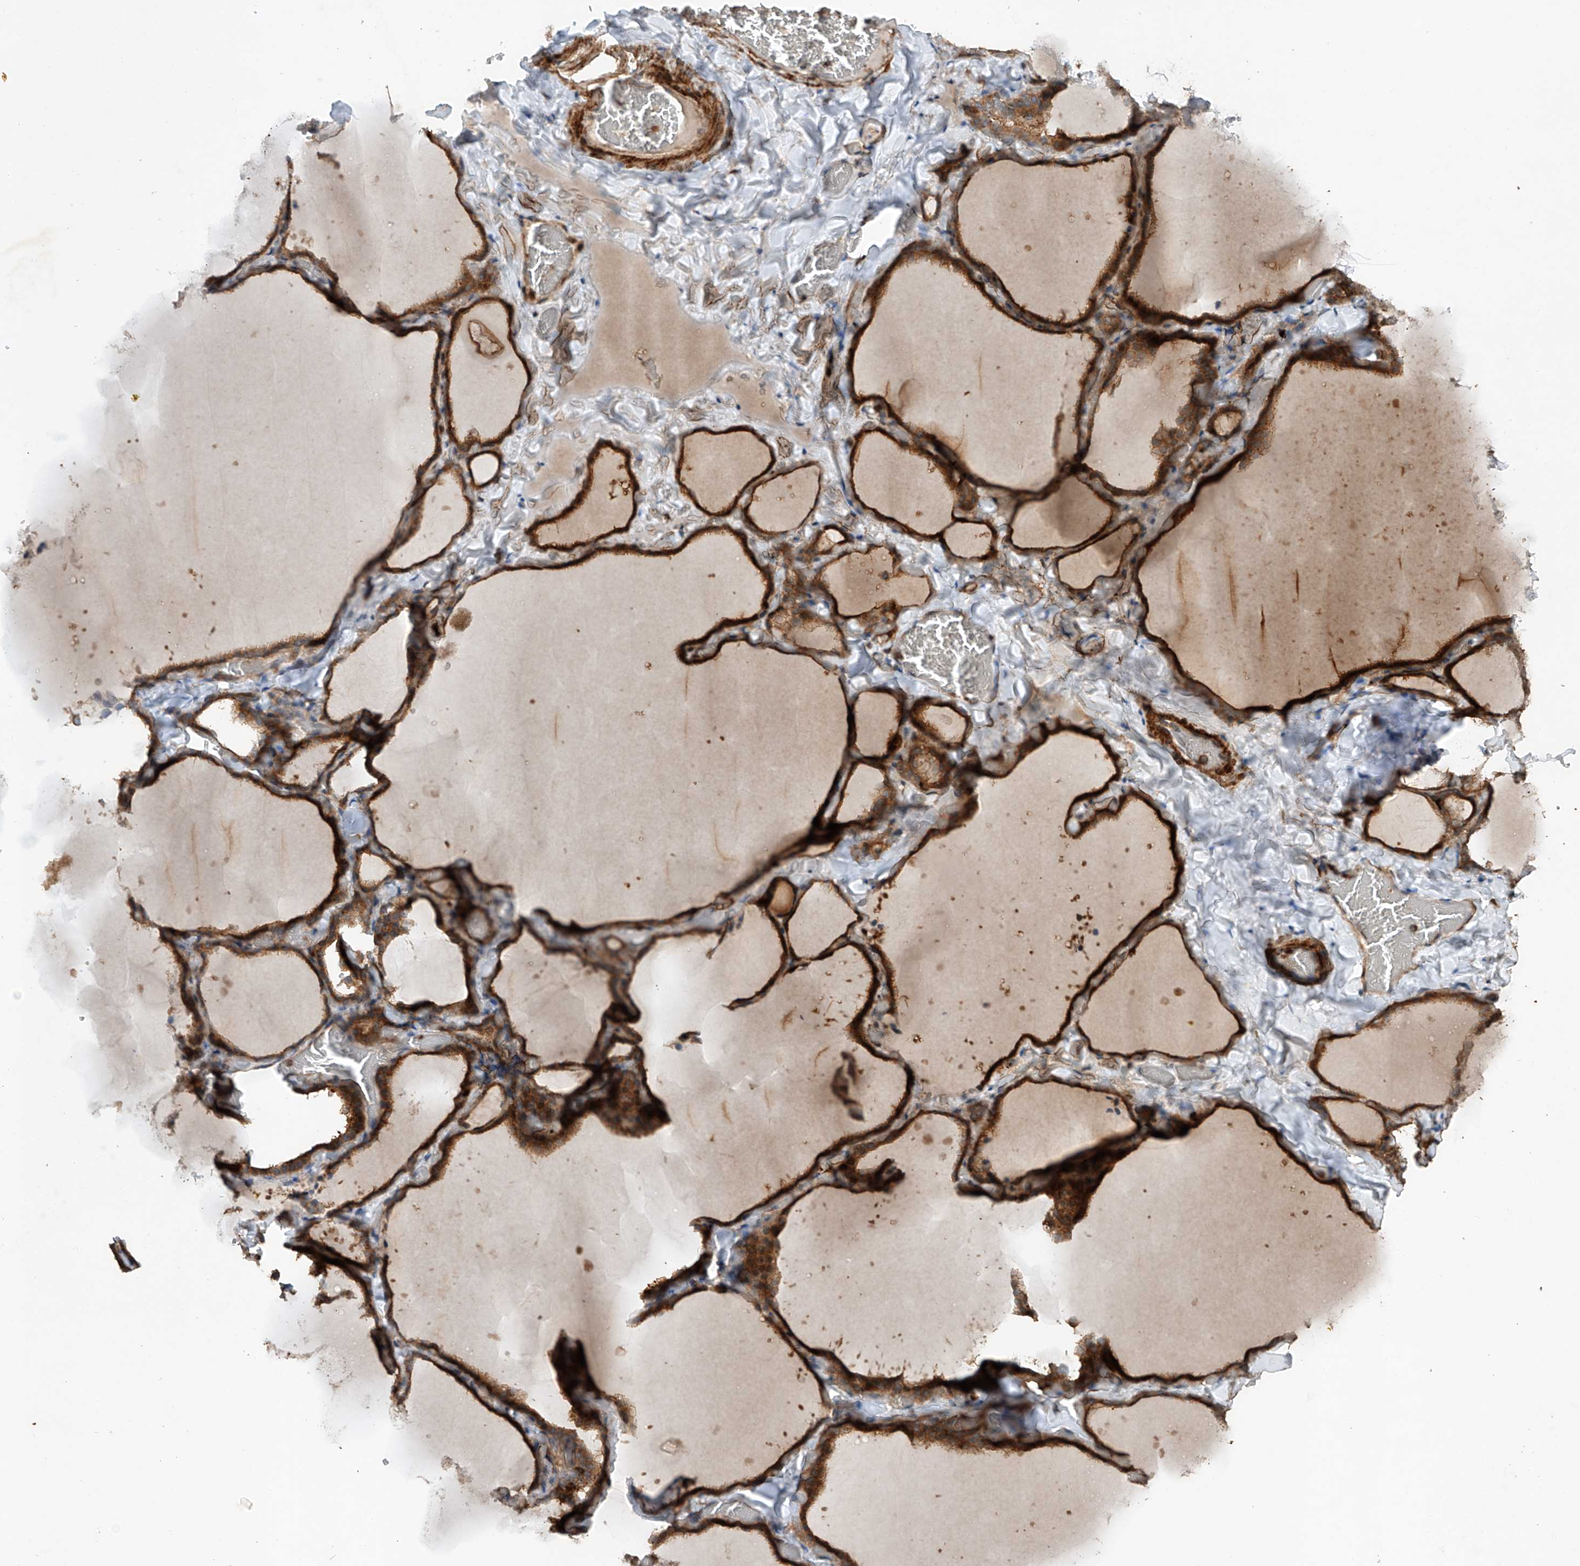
{"staining": {"intensity": "strong", "quantity": ">75%", "location": "cytoplasmic/membranous"}, "tissue": "thyroid gland", "cell_type": "Glandular cells", "image_type": "normal", "snomed": [{"axis": "morphology", "description": "Normal tissue, NOS"}, {"axis": "topography", "description": "Thyroid gland"}], "caption": "The image displays a brown stain indicating the presence of a protein in the cytoplasmic/membranous of glandular cells in thyroid gland. (brown staining indicates protein expression, while blue staining denotes nuclei).", "gene": "CEP85L", "patient": {"sex": "female", "age": 22}}